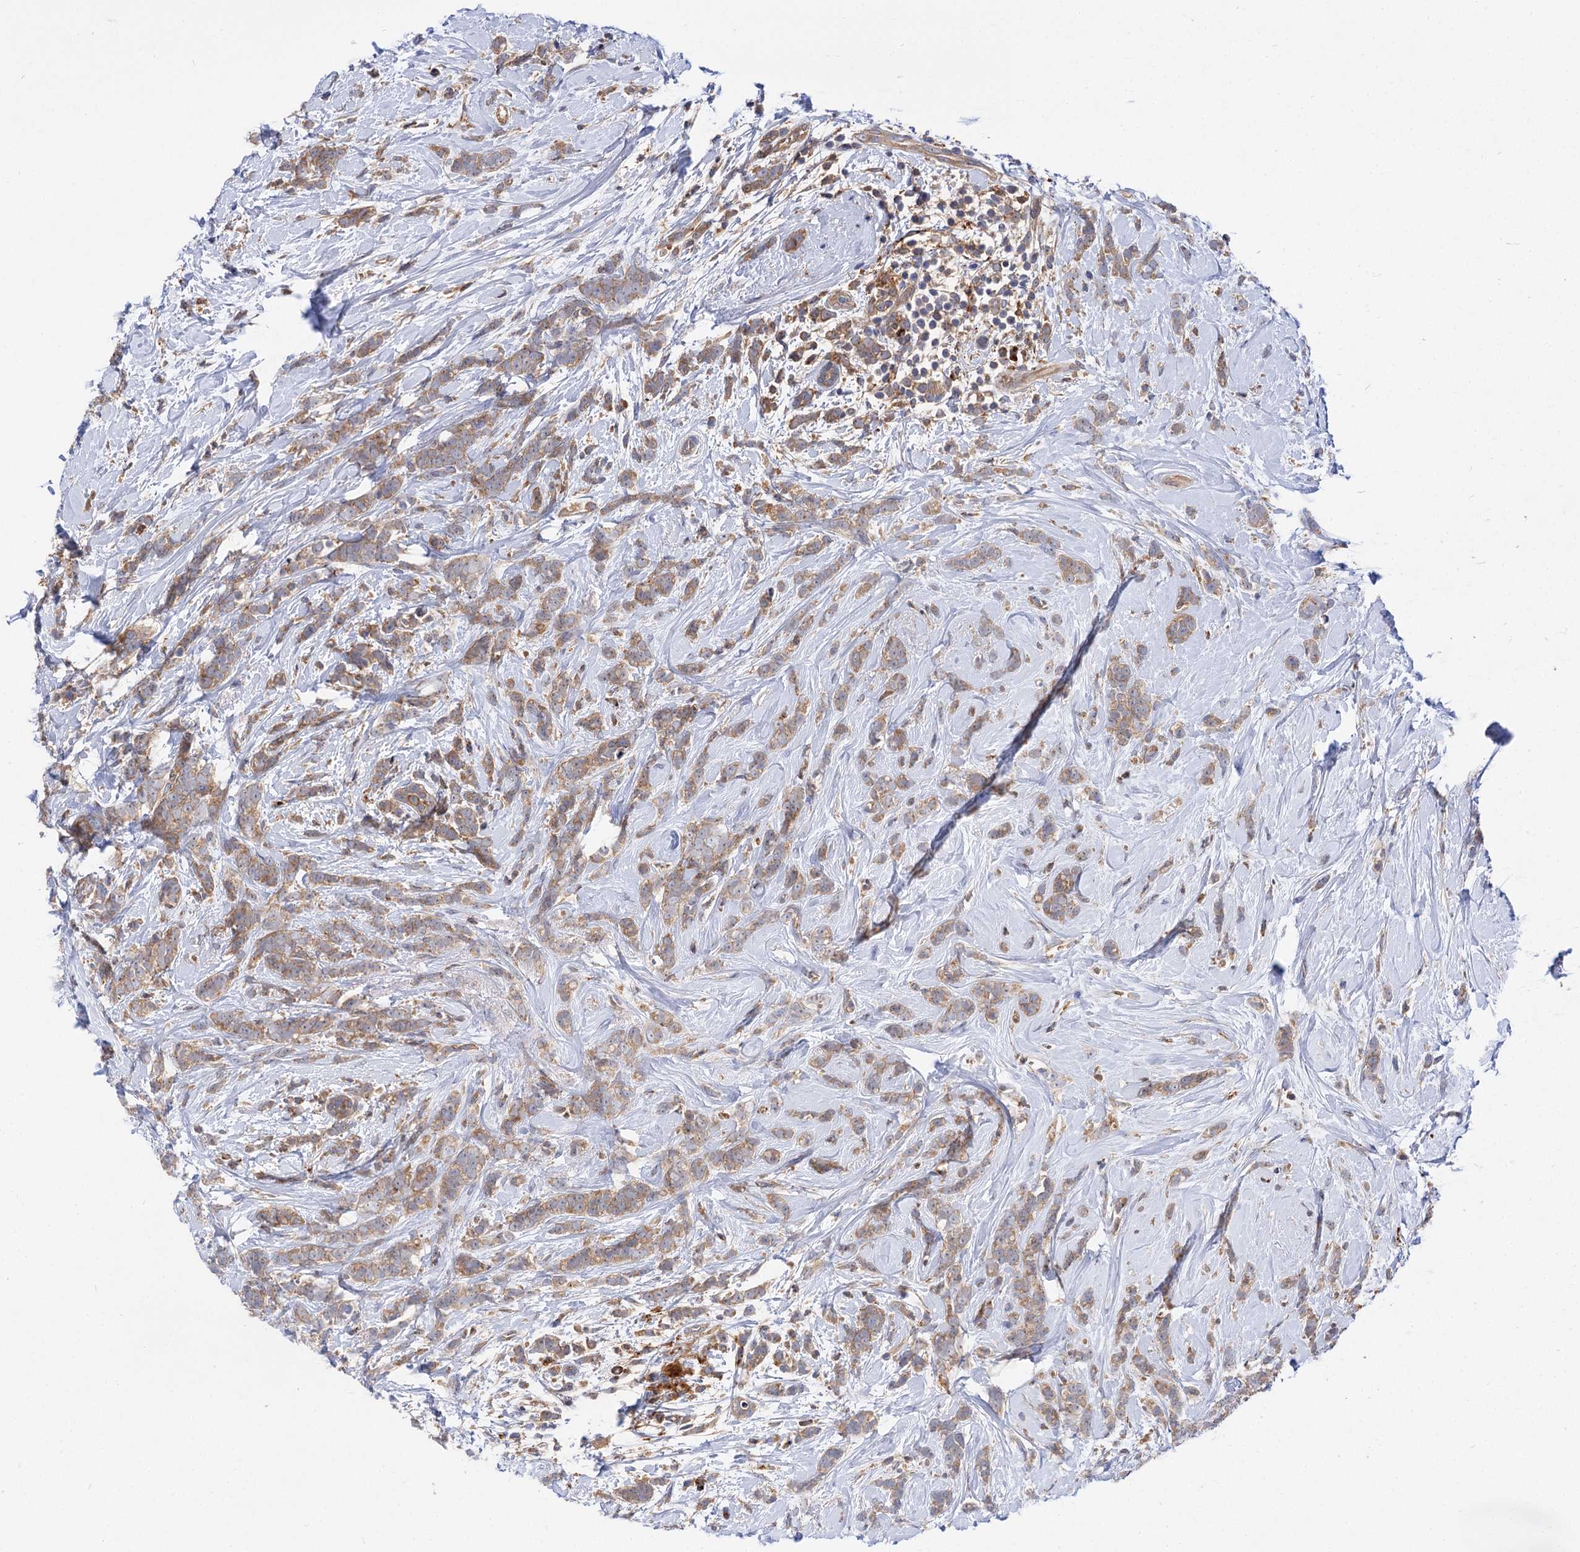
{"staining": {"intensity": "weak", "quantity": ">75%", "location": "cytoplasmic/membranous"}, "tissue": "breast cancer", "cell_type": "Tumor cells", "image_type": "cancer", "snomed": [{"axis": "morphology", "description": "Lobular carcinoma"}, {"axis": "topography", "description": "Breast"}], "caption": "Weak cytoplasmic/membranous expression is appreciated in about >75% of tumor cells in breast lobular carcinoma.", "gene": "PATL1", "patient": {"sex": "female", "age": 58}}